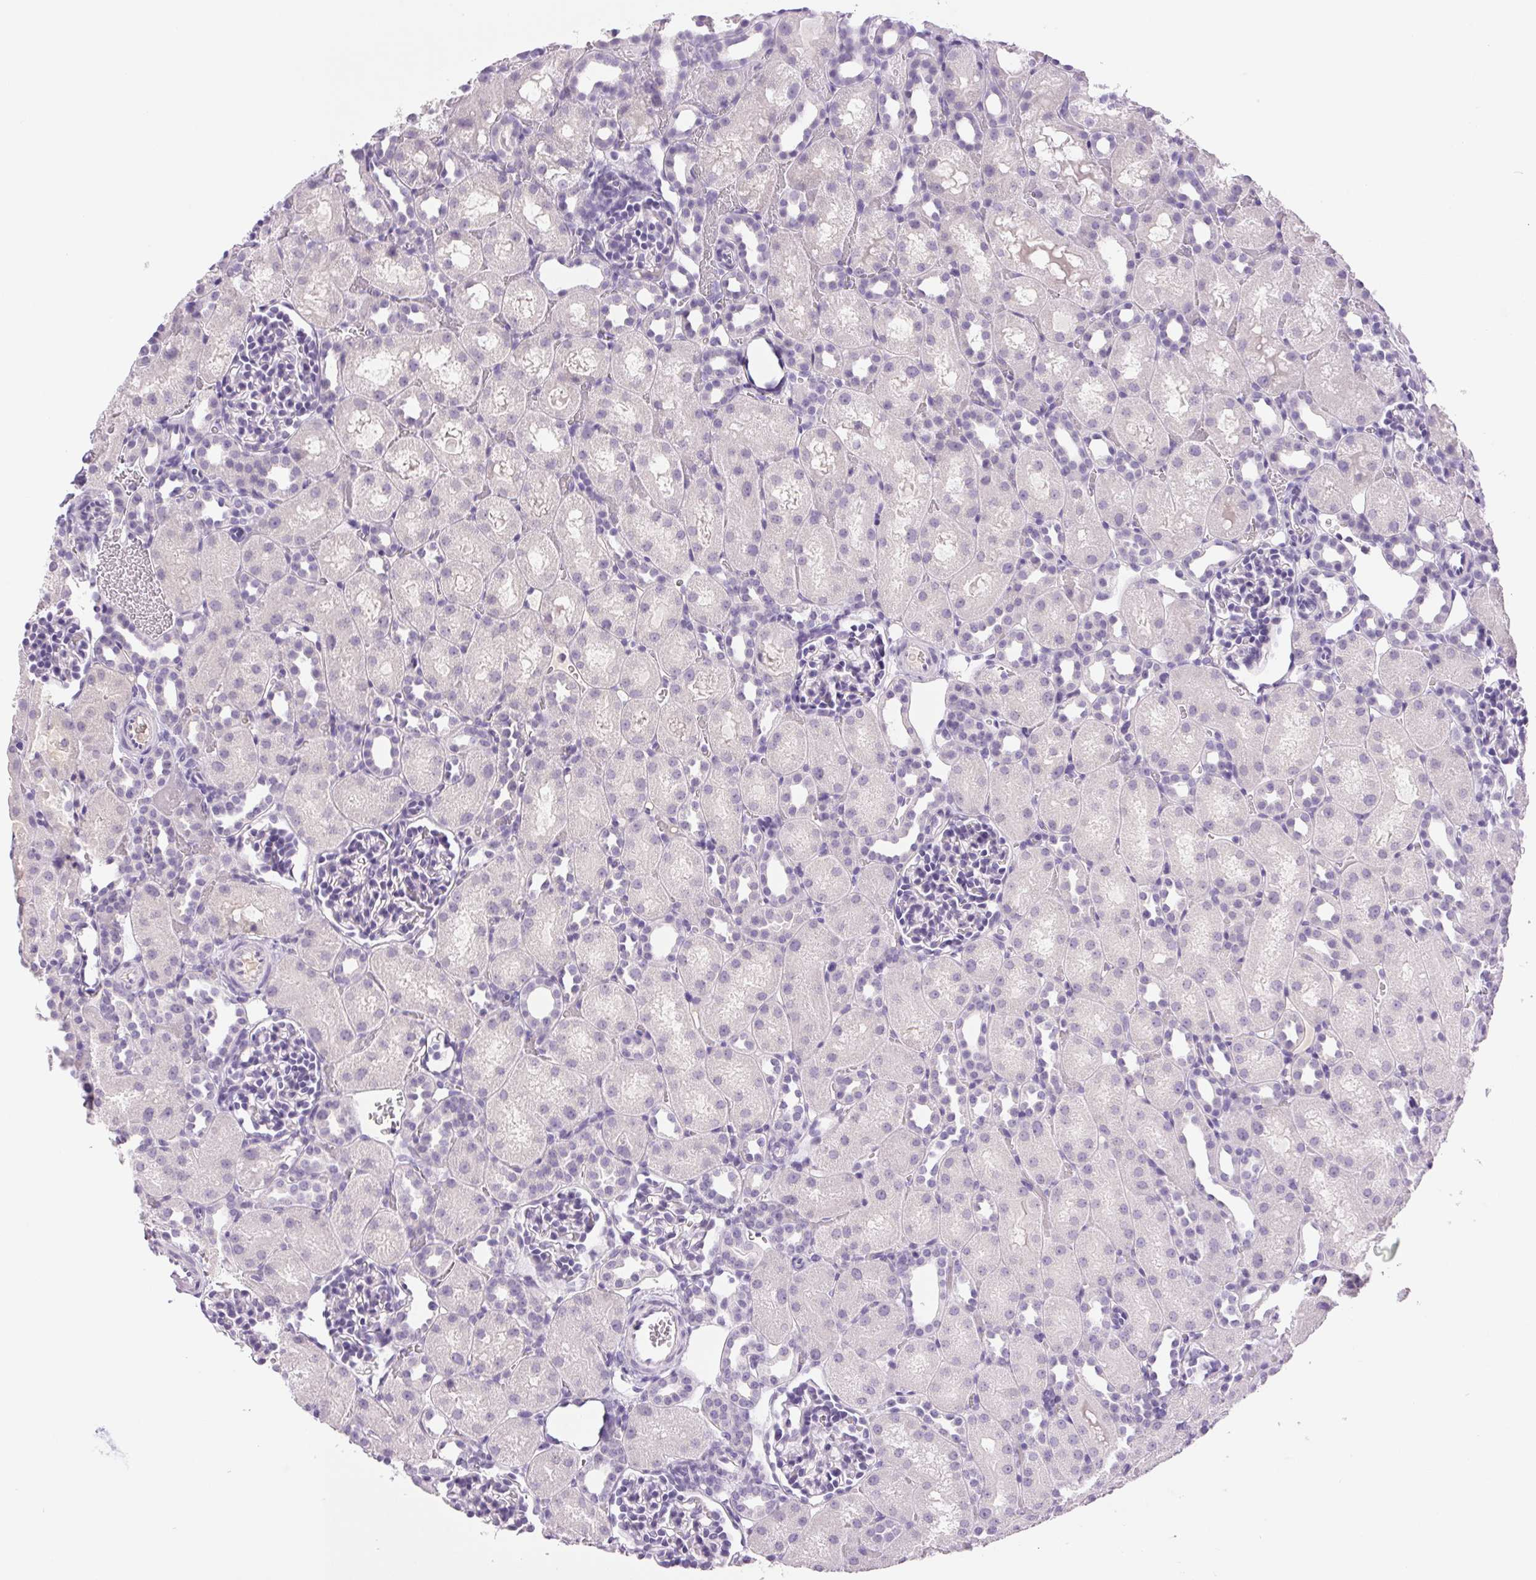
{"staining": {"intensity": "negative", "quantity": "none", "location": "none"}, "tissue": "kidney", "cell_type": "Cells in glomeruli", "image_type": "normal", "snomed": [{"axis": "morphology", "description": "Normal tissue, NOS"}, {"axis": "topography", "description": "Kidney"}], "caption": "The histopathology image demonstrates no significant positivity in cells in glomeruli of kidney.", "gene": "IFIT1B", "patient": {"sex": "male", "age": 1}}